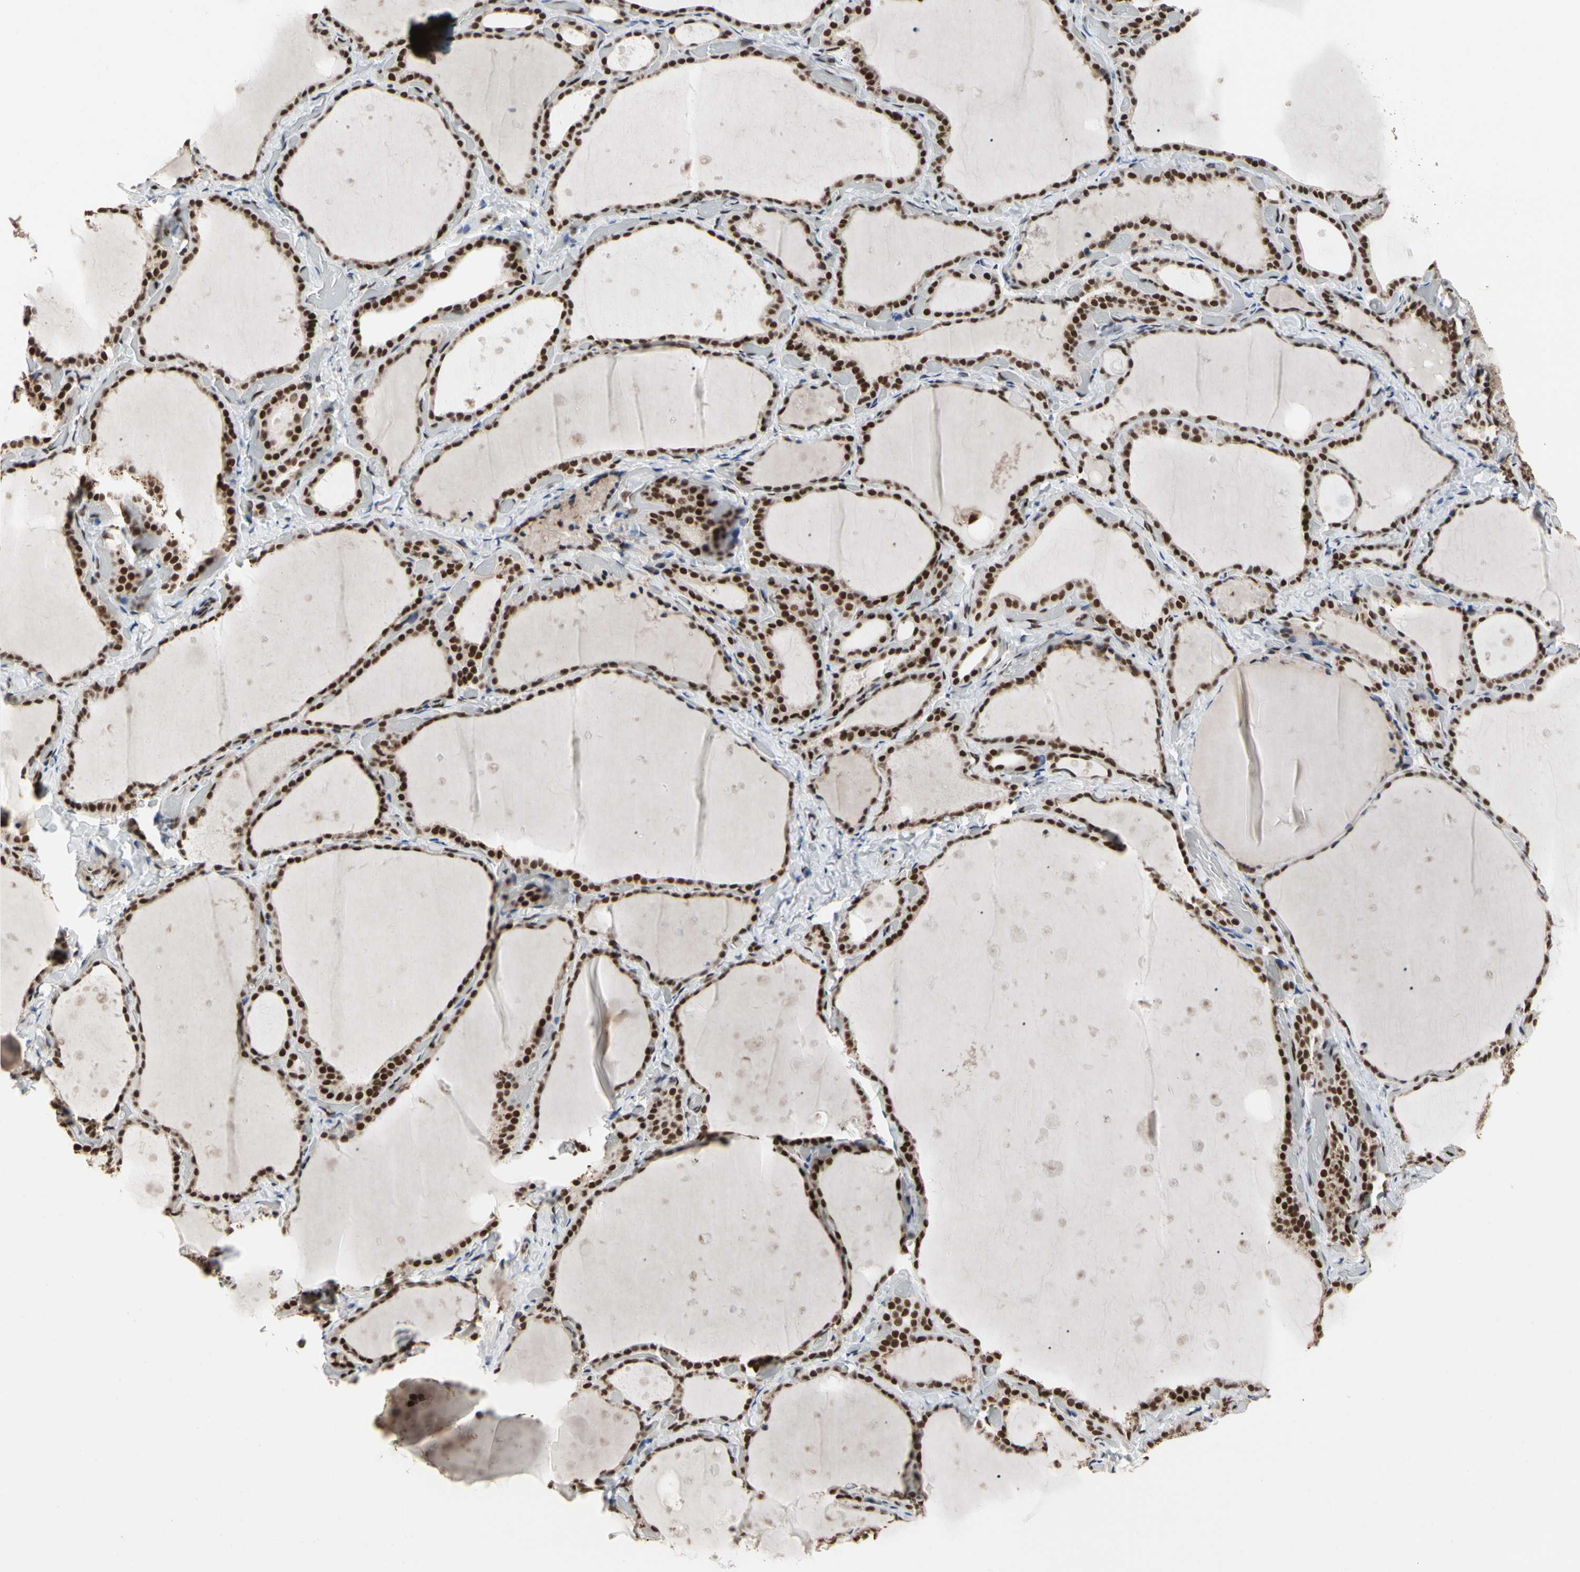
{"staining": {"intensity": "strong", "quantity": ">75%", "location": "nuclear"}, "tissue": "thyroid gland", "cell_type": "Glandular cells", "image_type": "normal", "snomed": [{"axis": "morphology", "description": "Normal tissue, NOS"}, {"axis": "topography", "description": "Thyroid gland"}], "caption": "Immunohistochemical staining of unremarkable human thyroid gland exhibits strong nuclear protein expression in approximately >75% of glandular cells. (Stains: DAB (3,3'-diaminobenzidine) in brown, nuclei in blue, Microscopy: brightfield microscopy at high magnification).", "gene": "FAM98B", "patient": {"sex": "female", "age": 44}}